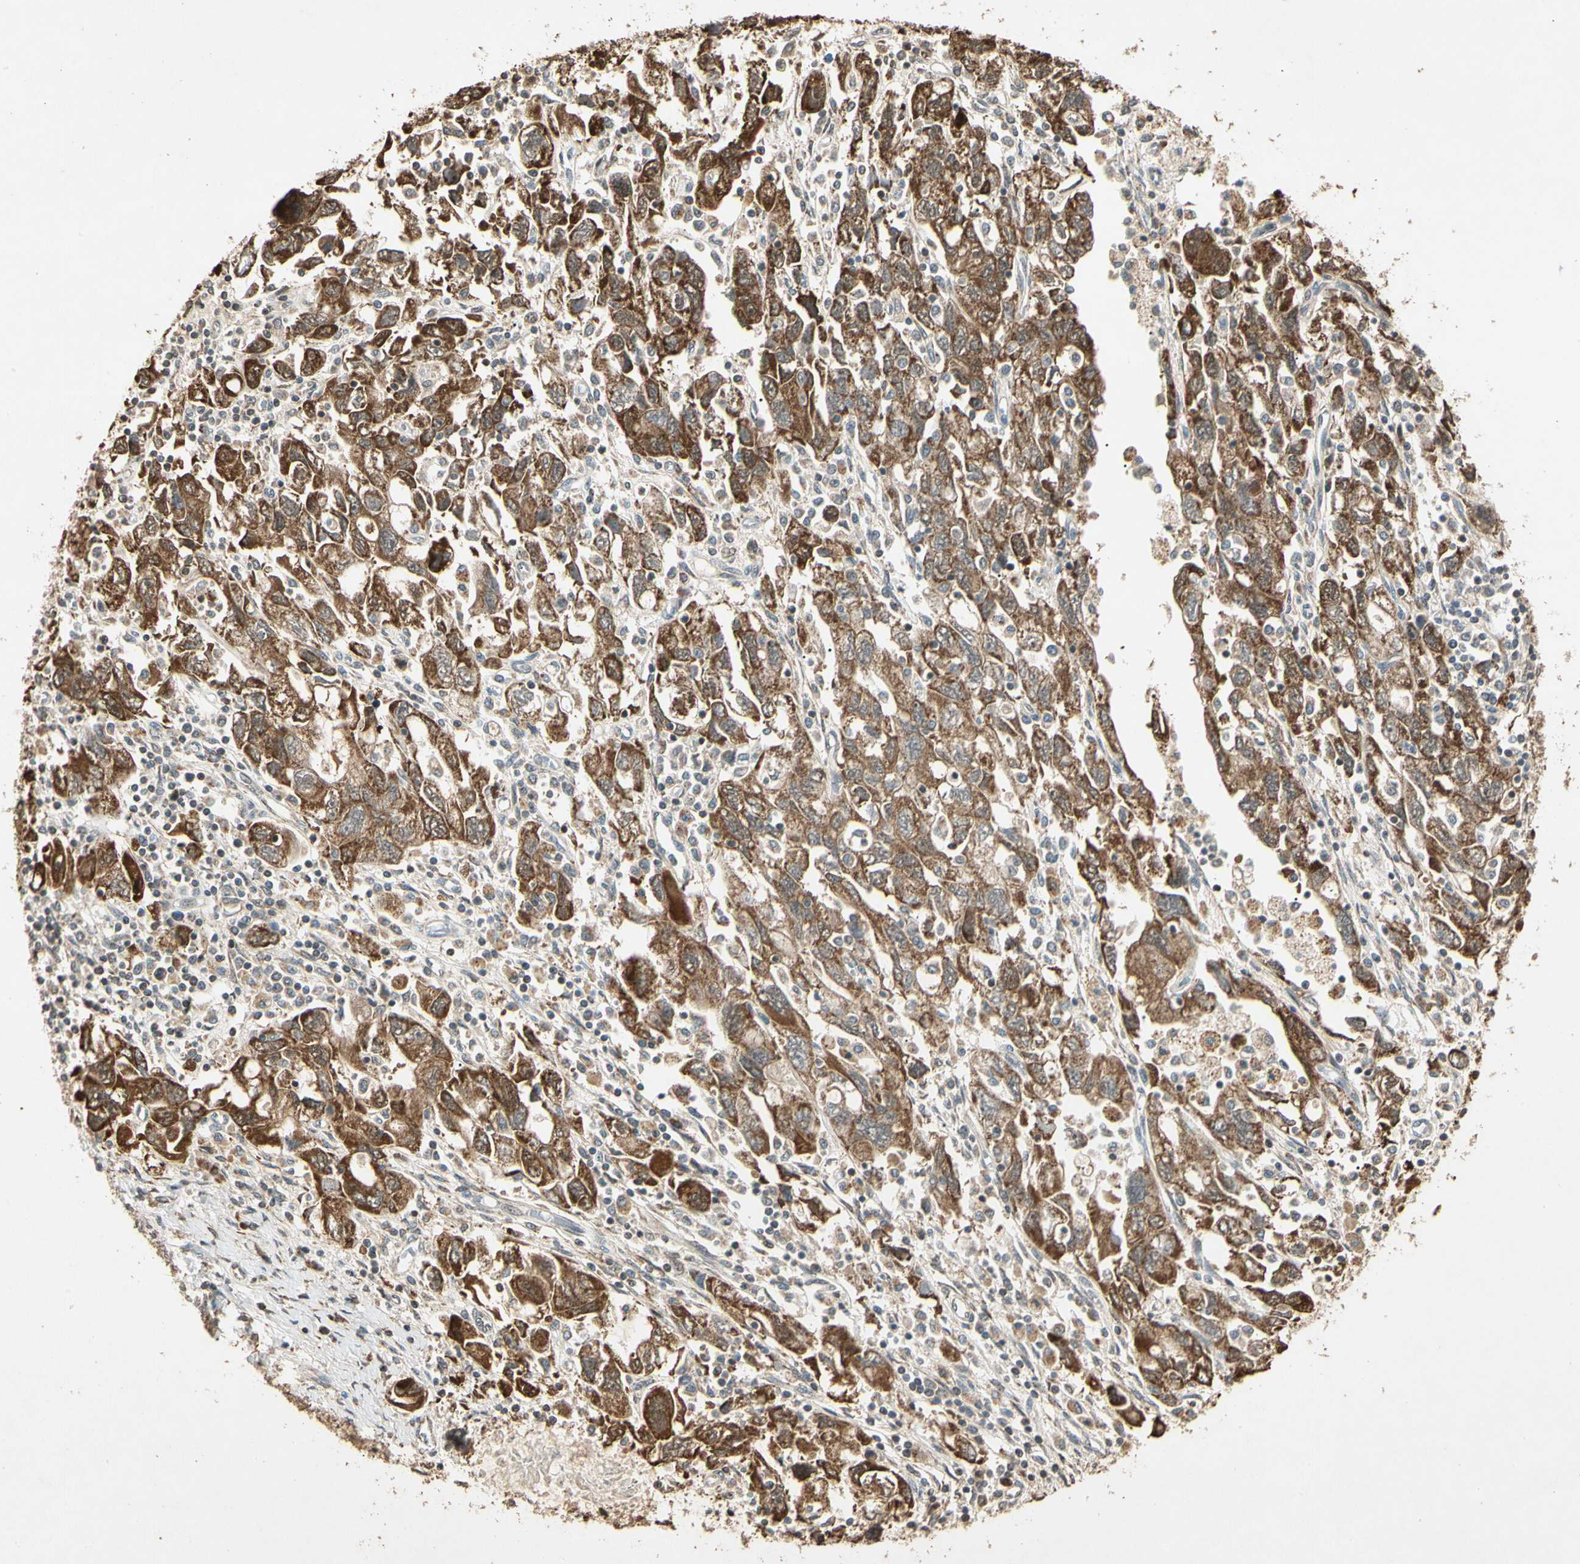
{"staining": {"intensity": "moderate", "quantity": ">75%", "location": "cytoplasmic/membranous,nuclear"}, "tissue": "ovarian cancer", "cell_type": "Tumor cells", "image_type": "cancer", "snomed": [{"axis": "morphology", "description": "Carcinoma, NOS"}, {"axis": "morphology", "description": "Cystadenocarcinoma, serous, NOS"}, {"axis": "topography", "description": "Ovary"}], "caption": "Human ovarian cancer stained for a protein (brown) demonstrates moderate cytoplasmic/membranous and nuclear positive staining in about >75% of tumor cells.", "gene": "PRDX5", "patient": {"sex": "female", "age": 69}}